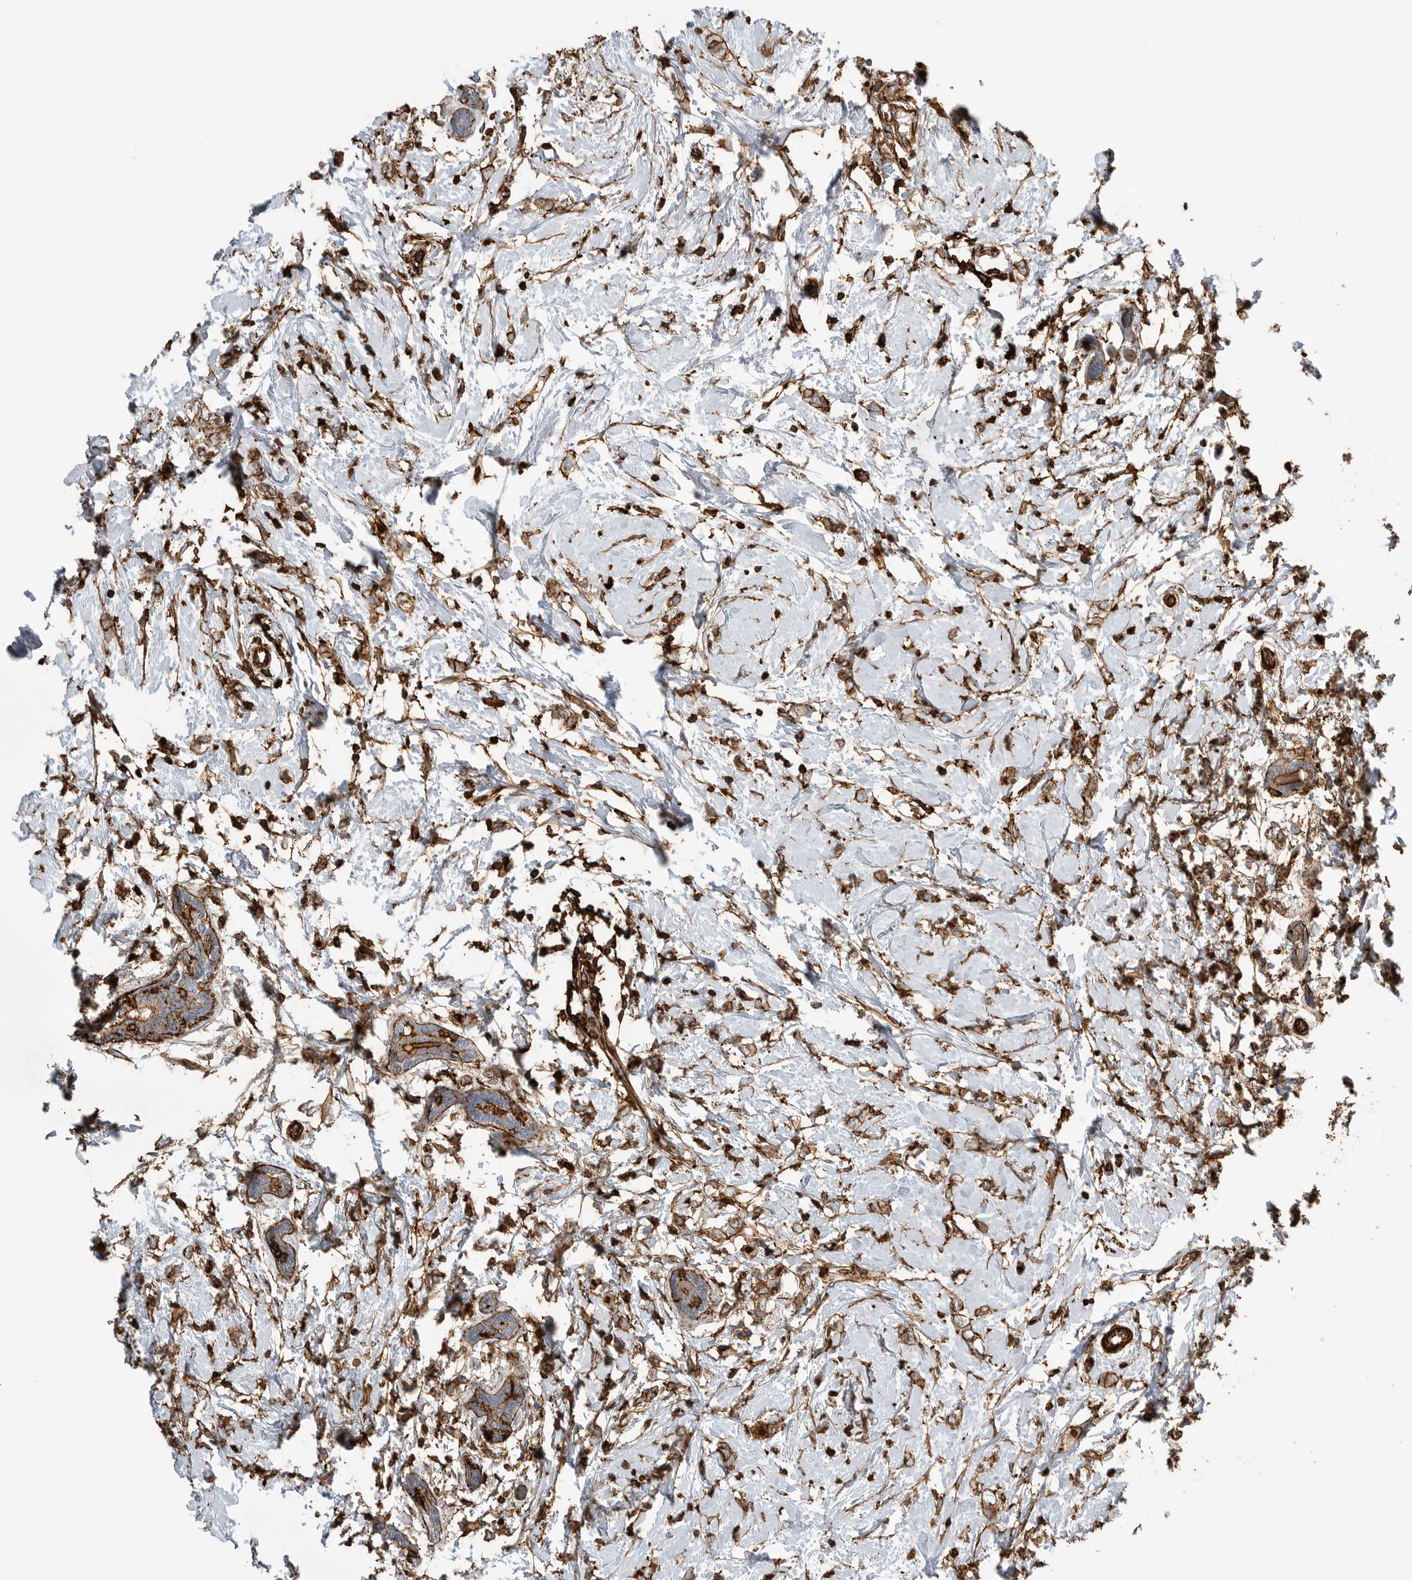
{"staining": {"intensity": "strong", "quantity": ">75%", "location": "cytoplasmic/membranous"}, "tissue": "breast cancer", "cell_type": "Tumor cells", "image_type": "cancer", "snomed": [{"axis": "morphology", "description": "Normal tissue, NOS"}, {"axis": "morphology", "description": "Lobular carcinoma"}, {"axis": "topography", "description": "Breast"}], "caption": "There is high levels of strong cytoplasmic/membranous positivity in tumor cells of breast cancer, as demonstrated by immunohistochemical staining (brown color).", "gene": "GPER1", "patient": {"sex": "female", "age": 47}}